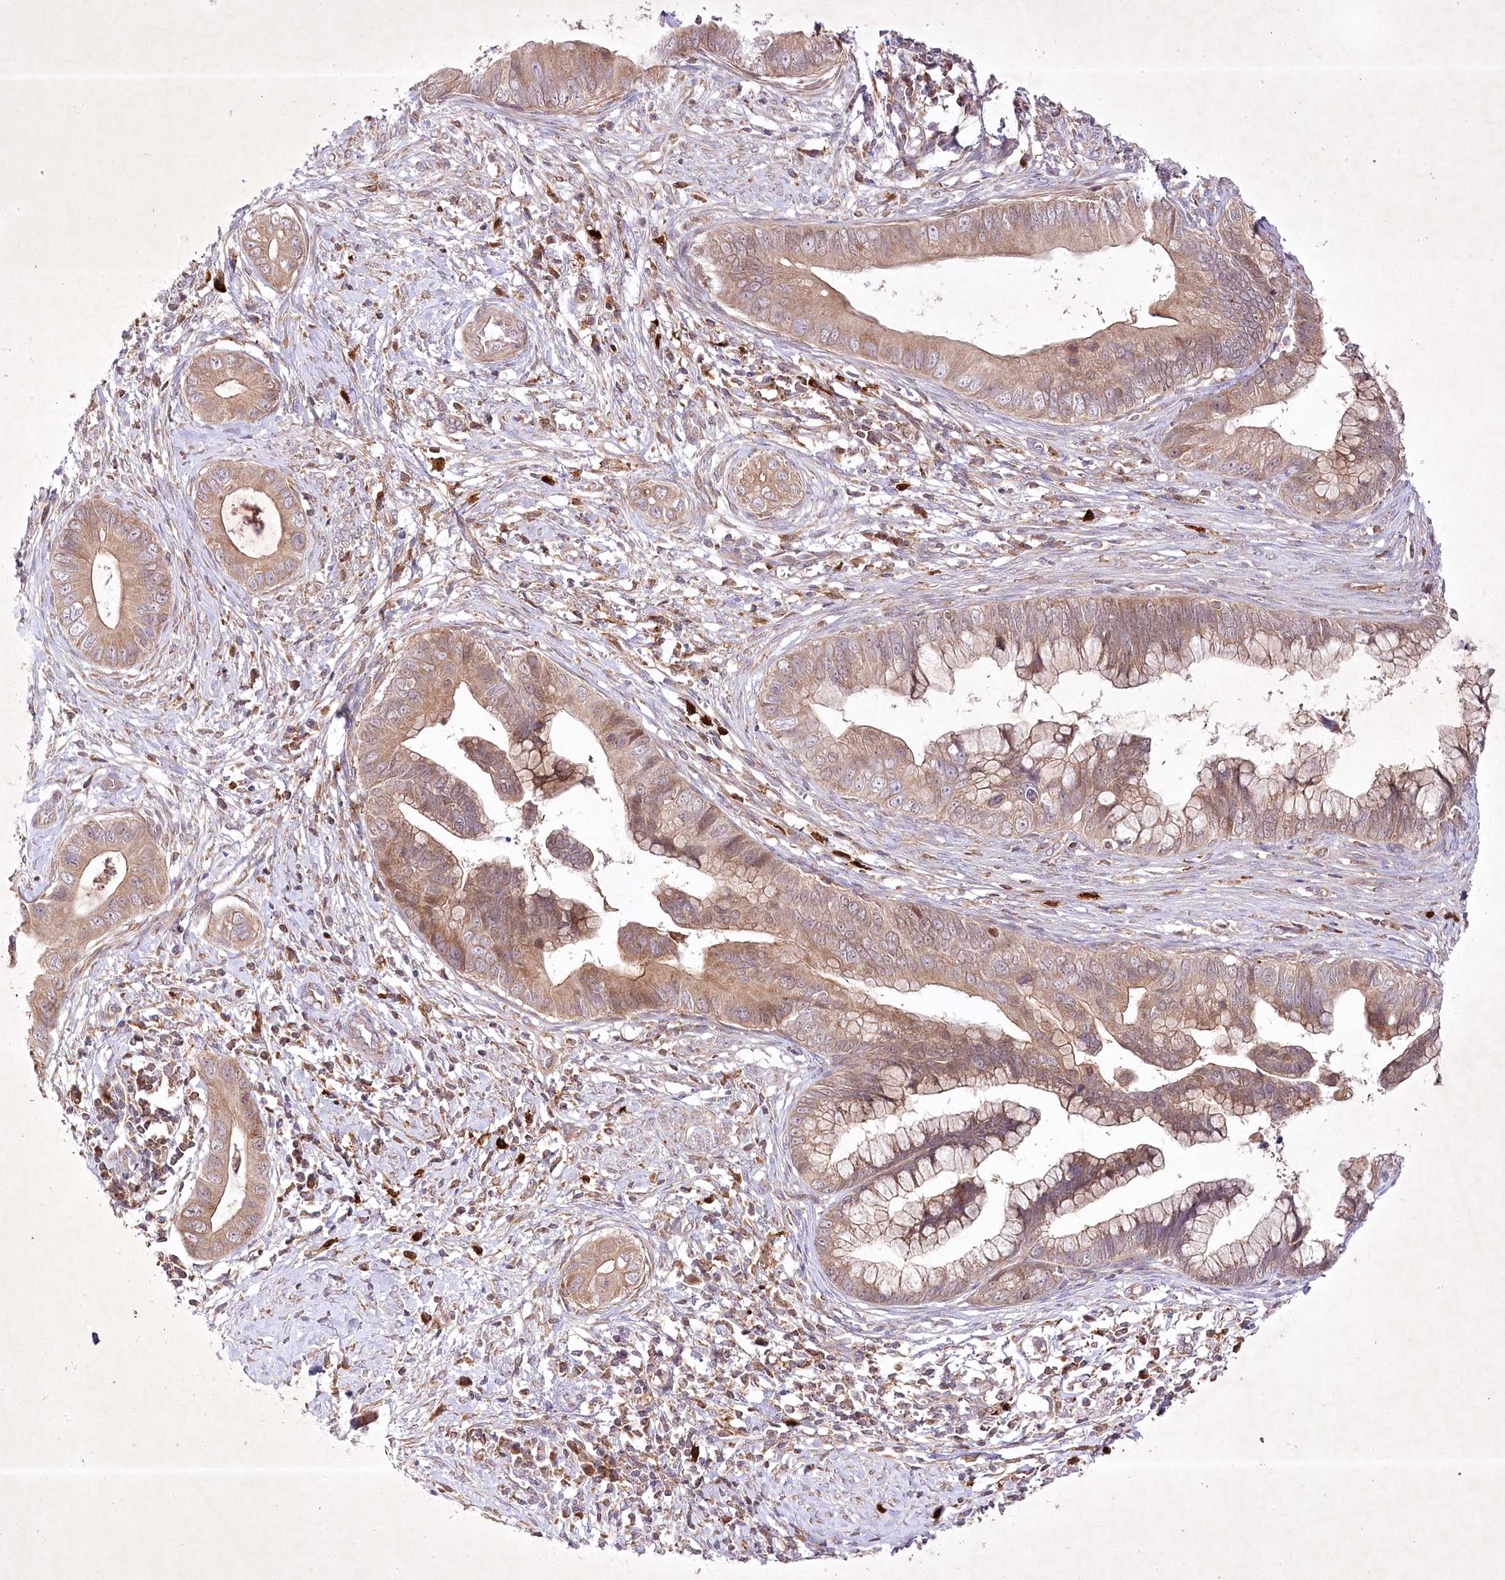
{"staining": {"intensity": "moderate", "quantity": ">75%", "location": "cytoplasmic/membranous"}, "tissue": "cervical cancer", "cell_type": "Tumor cells", "image_type": "cancer", "snomed": [{"axis": "morphology", "description": "Adenocarcinoma, NOS"}, {"axis": "topography", "description": "Cervix"}], "caption": "Tumor cells display medium levels of moderate cytoplasmic/membranous staining in about >75% of cells in cervical adenocarcinoma. The protein is stained brown, and the nuclei are stained in blue (DAB (3,3'-diaminobenzidine) IHC with brightfield microscopy, high magnification).", "gene": "OPA1", "patient": {"sex": "female", "age": 44}}